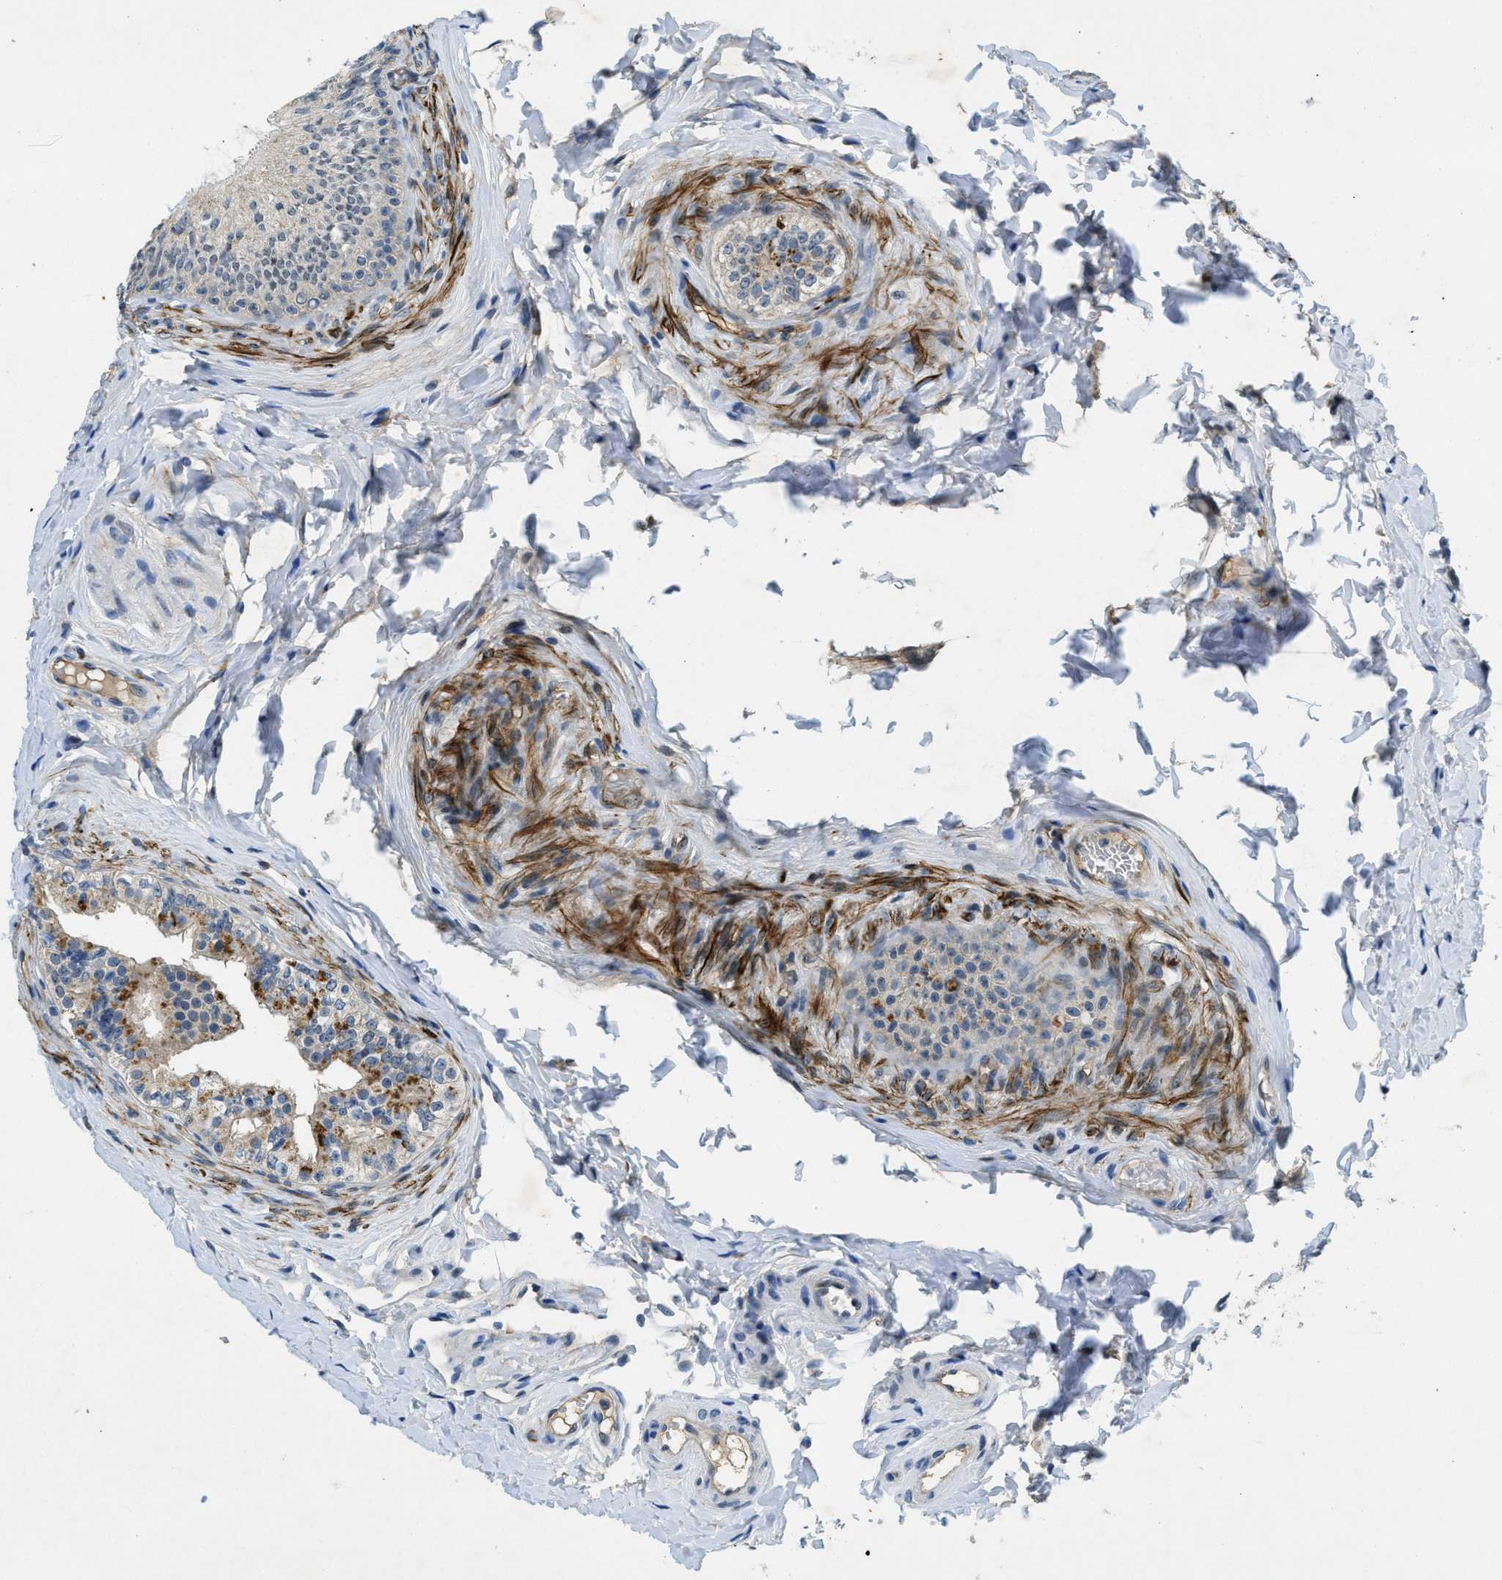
{"staining": {"intensity": "weak", "quantity": "<25%", "location": "cytoplasmic/membranous"}, "tissue": "epididymis", "cell_type": "Glandular cells", "image_type": "normal", "snomed": [{"axis": "morphology", "description": "Normal tissue, NOS"}, {"axis": "topography", "description": "Testis"}, {"axis": "topography", "description": "Epididymis"}], "caption": "This is an immunohistochemistry (IHC) photomicrograph of unremarkable epididymis. There is no positivity in glandular cells.", "gene": "SLCO2A1", "patient": {"sex": "male", "age": 36}}